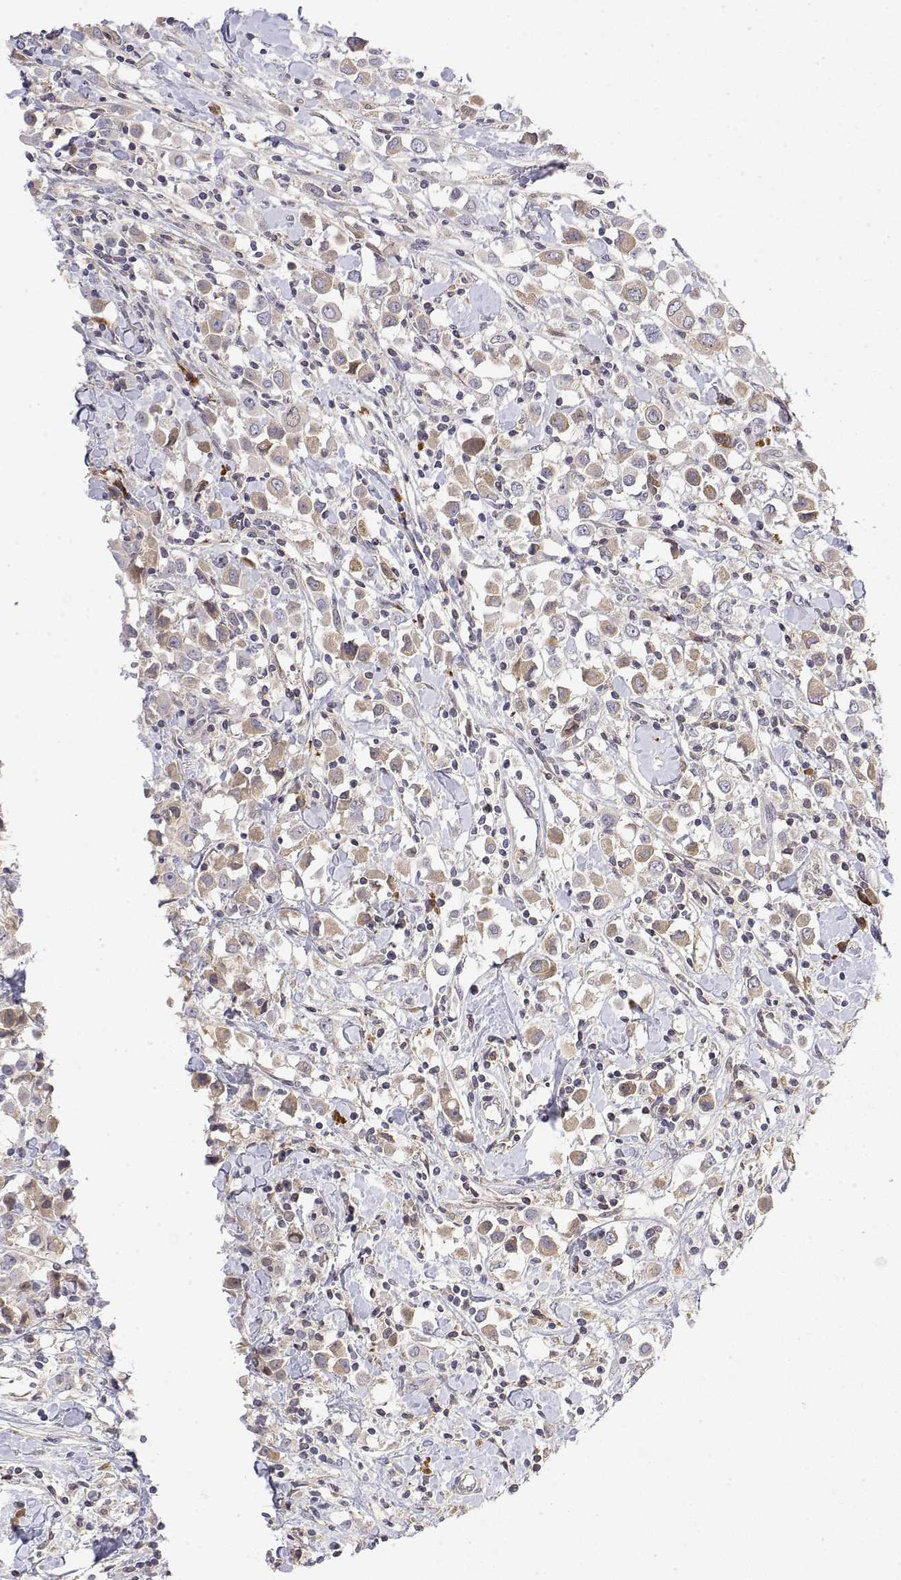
{"staining": {"intensity": "weak", "quantity": "<25%", "location": "cytoplasmic/membranous"}, "tissue": "breast cancer", "cell_type": "Tumor cells", "image_type": "cancer", "snomed": [{"axis": "morphology", "description": "Duct carcinoma"}, {"axis": "topography", "description": "Breast"}], "caption": "Intraductal carcinoma (breast) stained for a protein using immunohistochemistry (IHC) displays no positivity tumor cells.", "gene": "IGFBP4", "patient": {"sex": "female", "age": 61}}